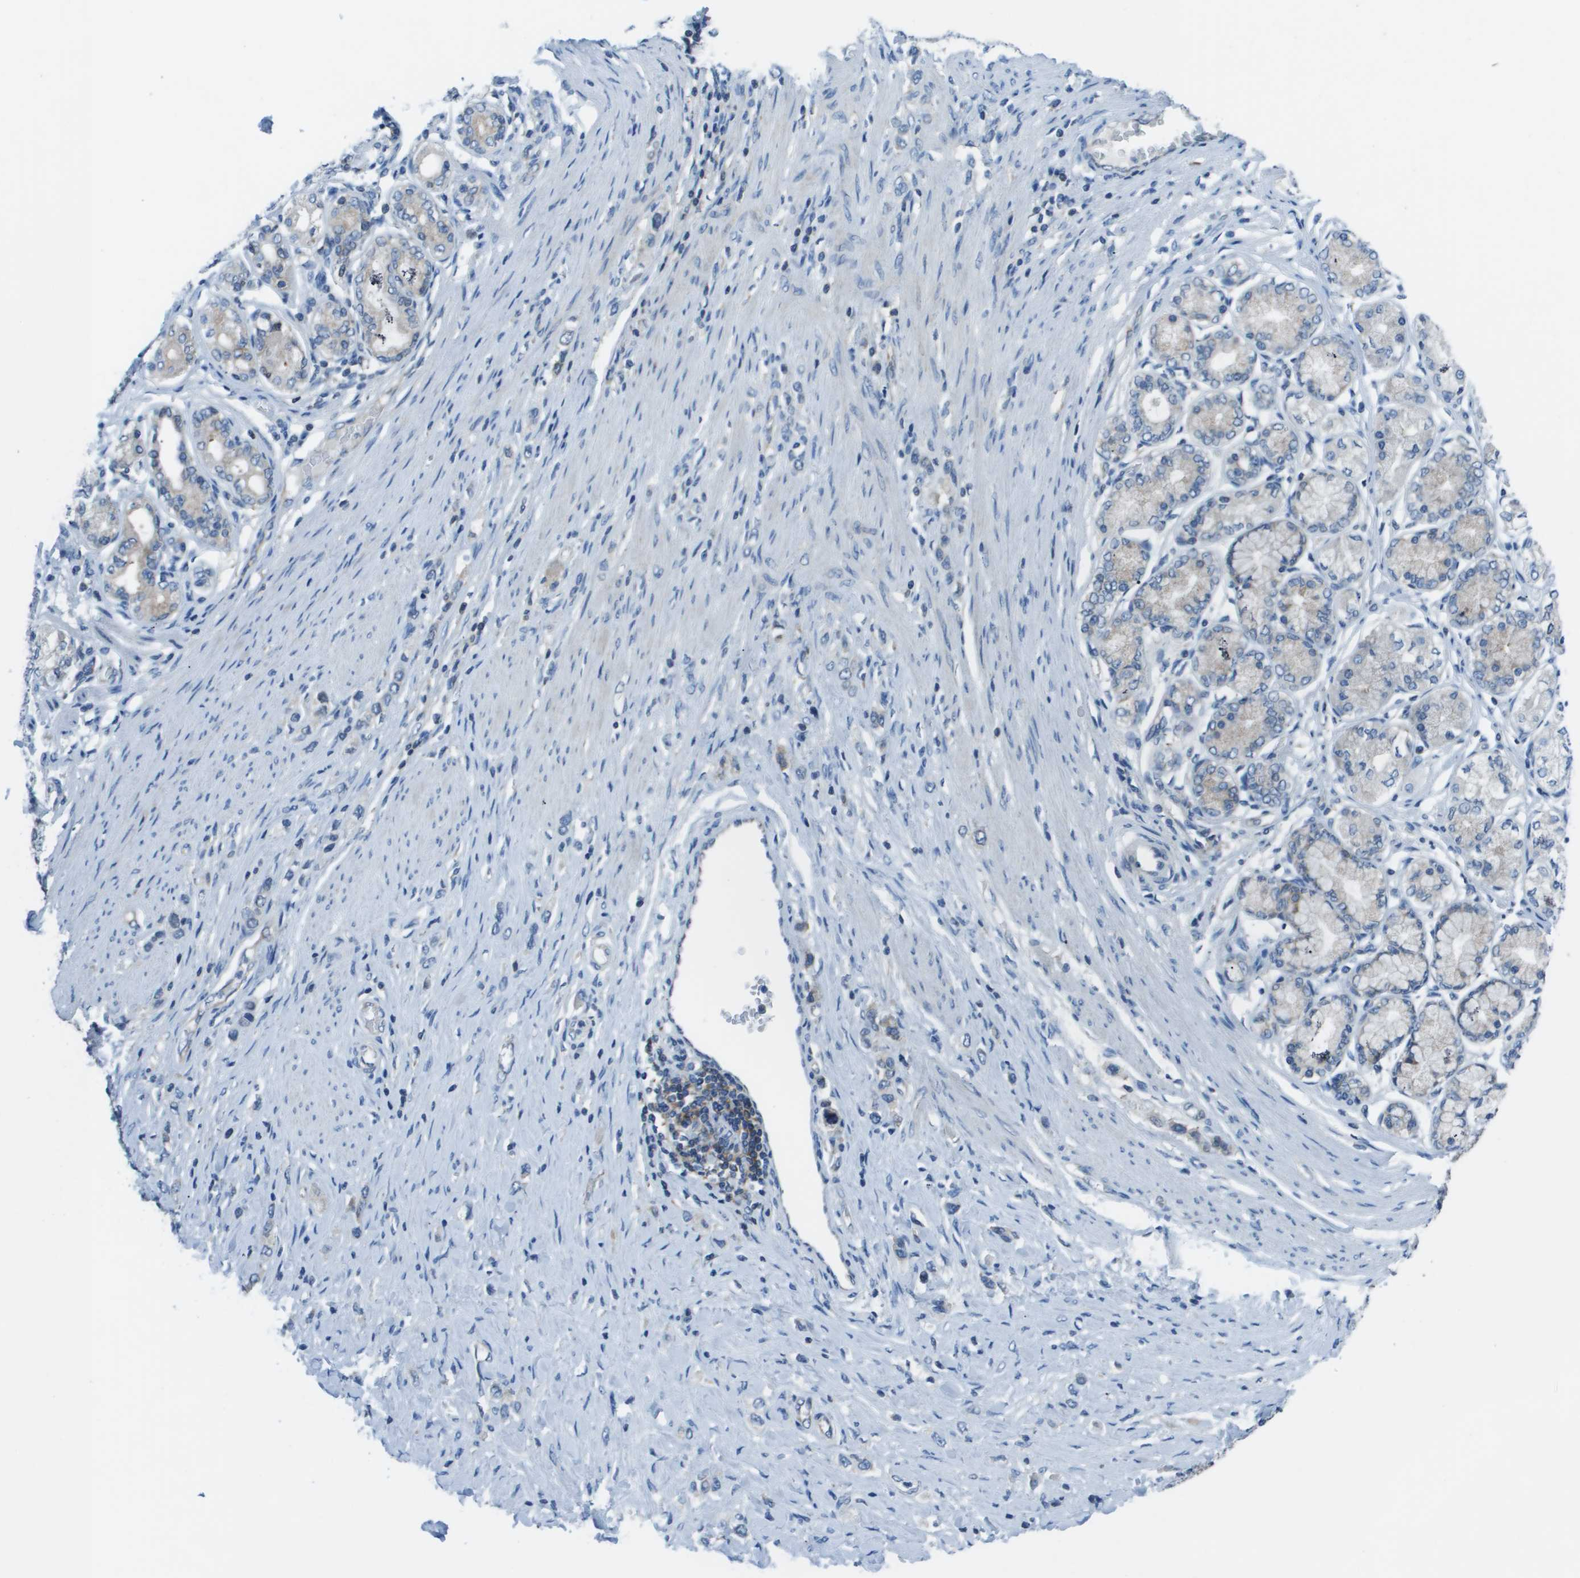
{"staining": {"intensity": "negative", "quantity": "none", "location": "none"}, "tissue": "stomach cancer", "cell_type": "Tumor cells", "image_type": "cancer", "snomed": [{"axis": "morphology", "description": "Normal tissue, NOS"}, {"axis": "morphology", "description": "Adenocarcinoma, NOS"}, {"axis": "topography", "description": "Stomach, upper"}, {"axis": "topography", "description": "Stomach"}], "caption": "DAB (3,3'-diaminobenzidine) immunohistochemical staining of stomach cancer shows no significant staining in tumor cells. The staining was performed using DAB (3,3'-diaminobenzidine) to visualize the protein expression in brown, while the nuclei were stained in blue with hematoxylin (Magnification: 20x).", "gene": "STIP1", "patient": {"sex": "female", "age": 65}}